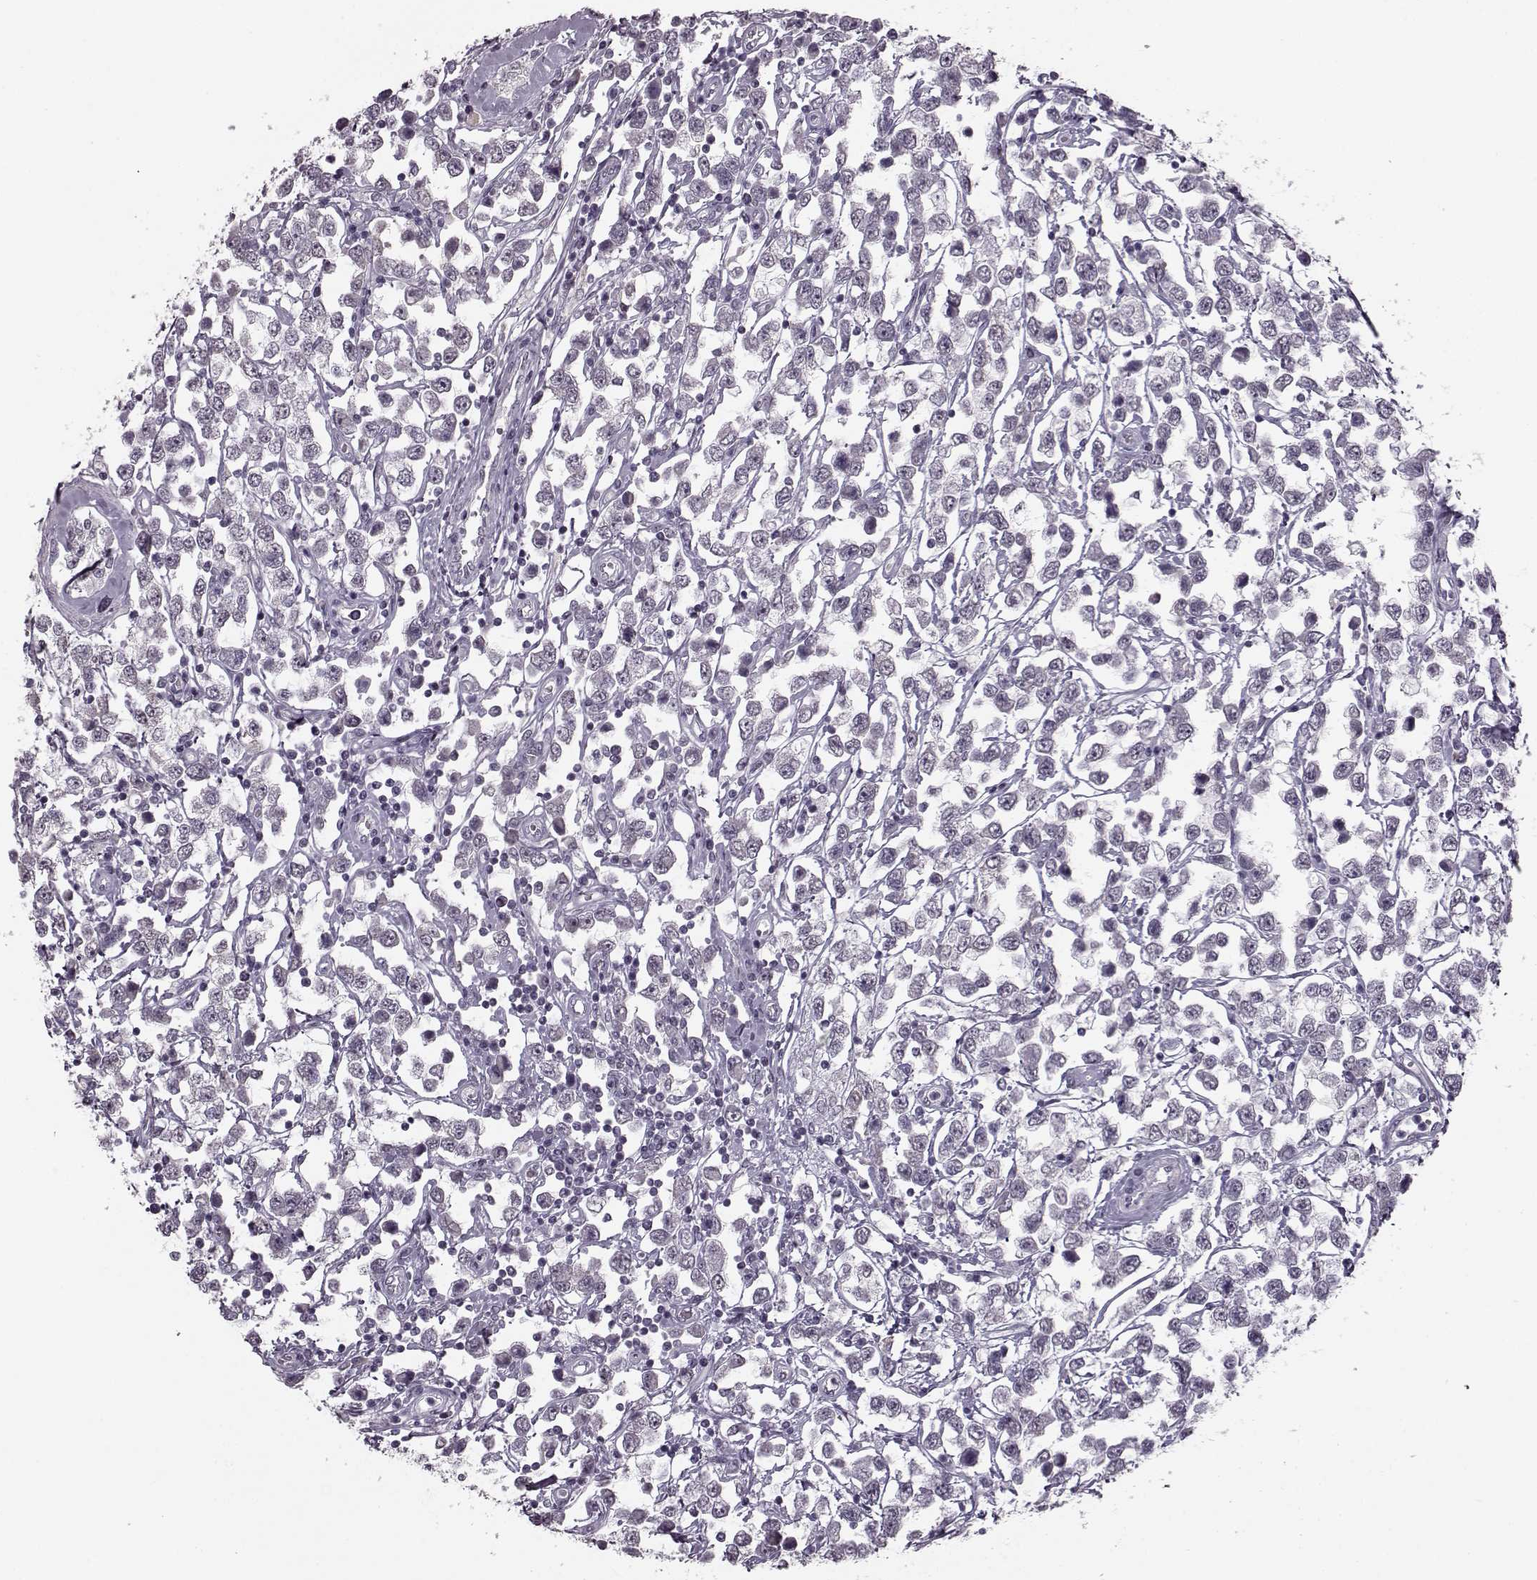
{"staining": {"intensity": "negative", "quantity": "none", "location": "none"}, "tissue": "testis cancer", "cell_type": "Tumor cells", "image_type": "cancer", "snomed": [{"axis": "morphology", "description": "Seminoma, NOS"}, {"axis": "topography", "description": "Testis"}], "caption": "DAB immunohistochemical staining of testis cancer (seminoma) reveals no significant expression in tumor cells.", "gene": "MAP6D1", "patient": {"sex": "male", "age": 34}}